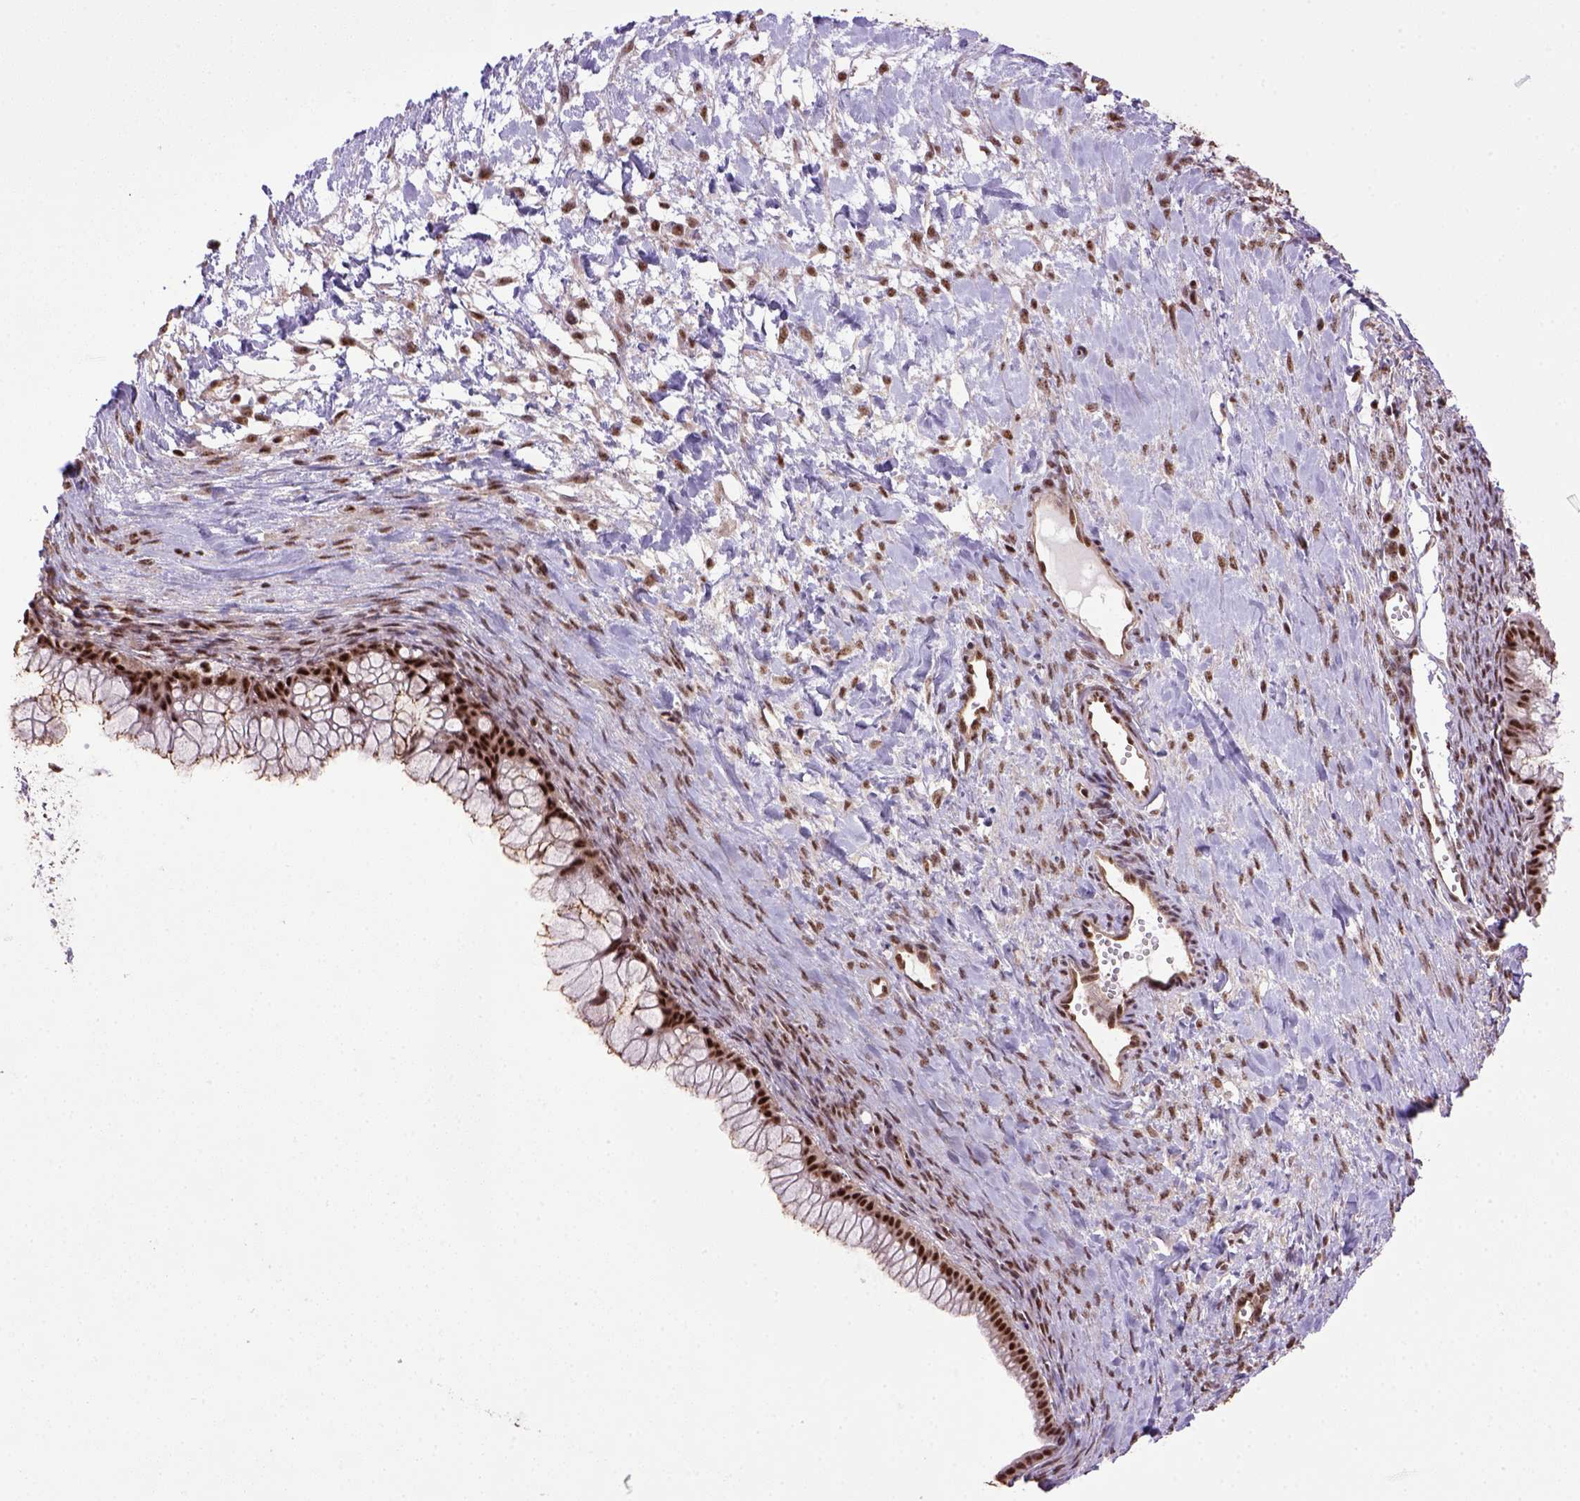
{"staining": {"intensity": "strong", "quantity": ">75%", "location": "nuclear"}, "tissue": "ovarian cancer", "cell_type": "Tumor cells", "image_type": "cancer", "snomed": [{"axis": "morphology", "description": "Cystadenocarcinoma, mucinous, NOS"}, {"axis": "topography", "description": "Ovary"}], "caption": "A high-resolution histopathology image shows immunohistochemistry staining of mucinous cystadenocarcinoma (ovarian), which shows strong nuclear expression in approximately >75% of tumor cells.", "gene": "PPIG", "patient": {"sex": "female", "age": 41}}